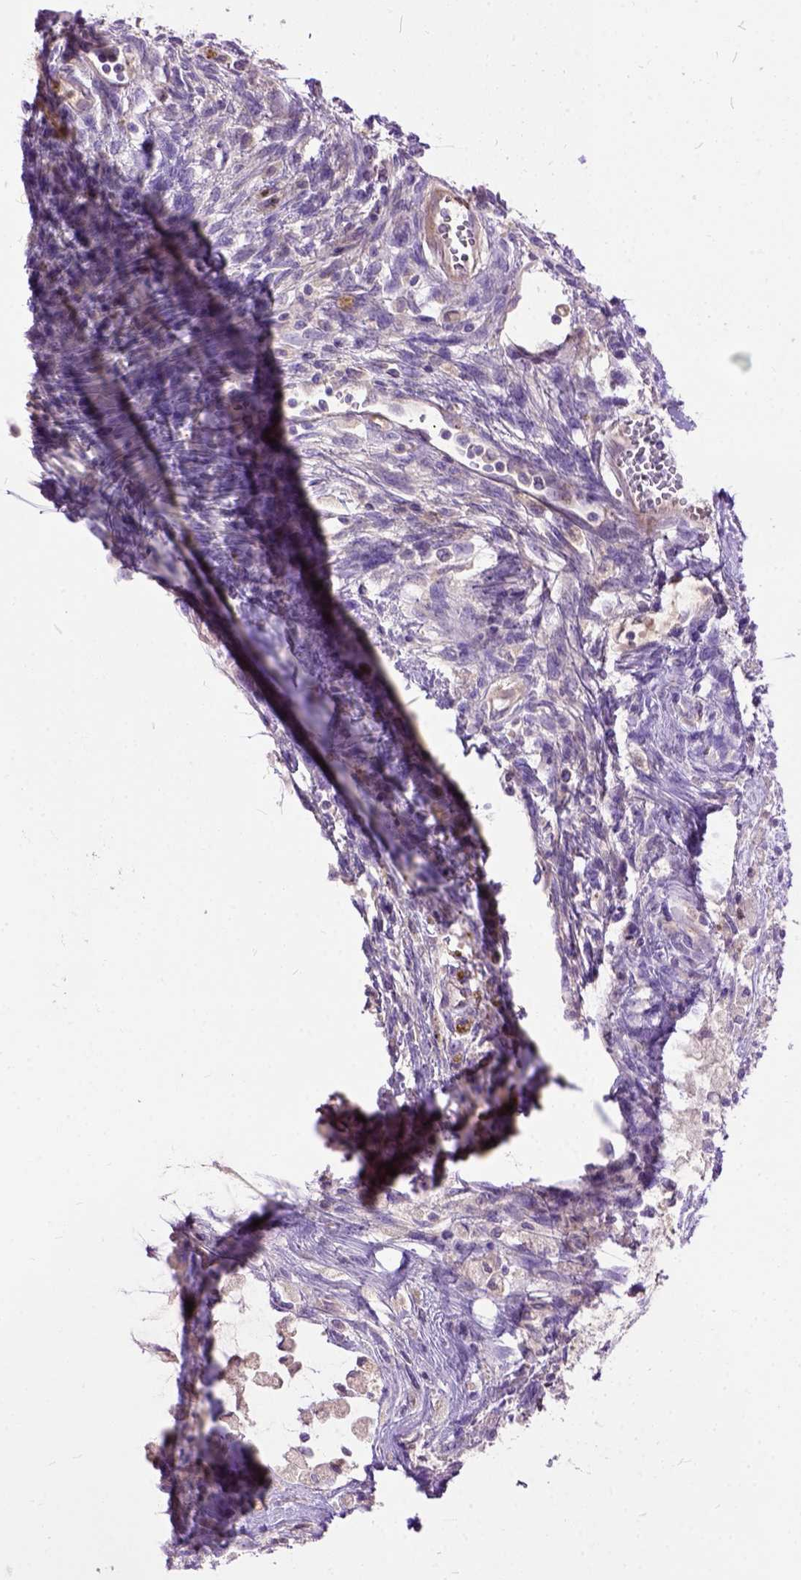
{"staining": {"intensity": "negative", "quantity": "none", "location": "none"}, "tissue": "testis cancer", "cell_type": "Tumor cells", "image_type": "cancer", "snomed": [{"axis": "morphology", "description": "Carcinoma, Embryonal, NOS"}, {"axis": "topography", "description": "Testis"}], "caption": "Immunohistochemistry histopathology image of neoplastic tissue: testis embryonal carcinoma stained with DAB shows no significant protein staining in tumor cells.", "gene": "SEMA4F", "patient": {"sex": "male", "age": 37}}